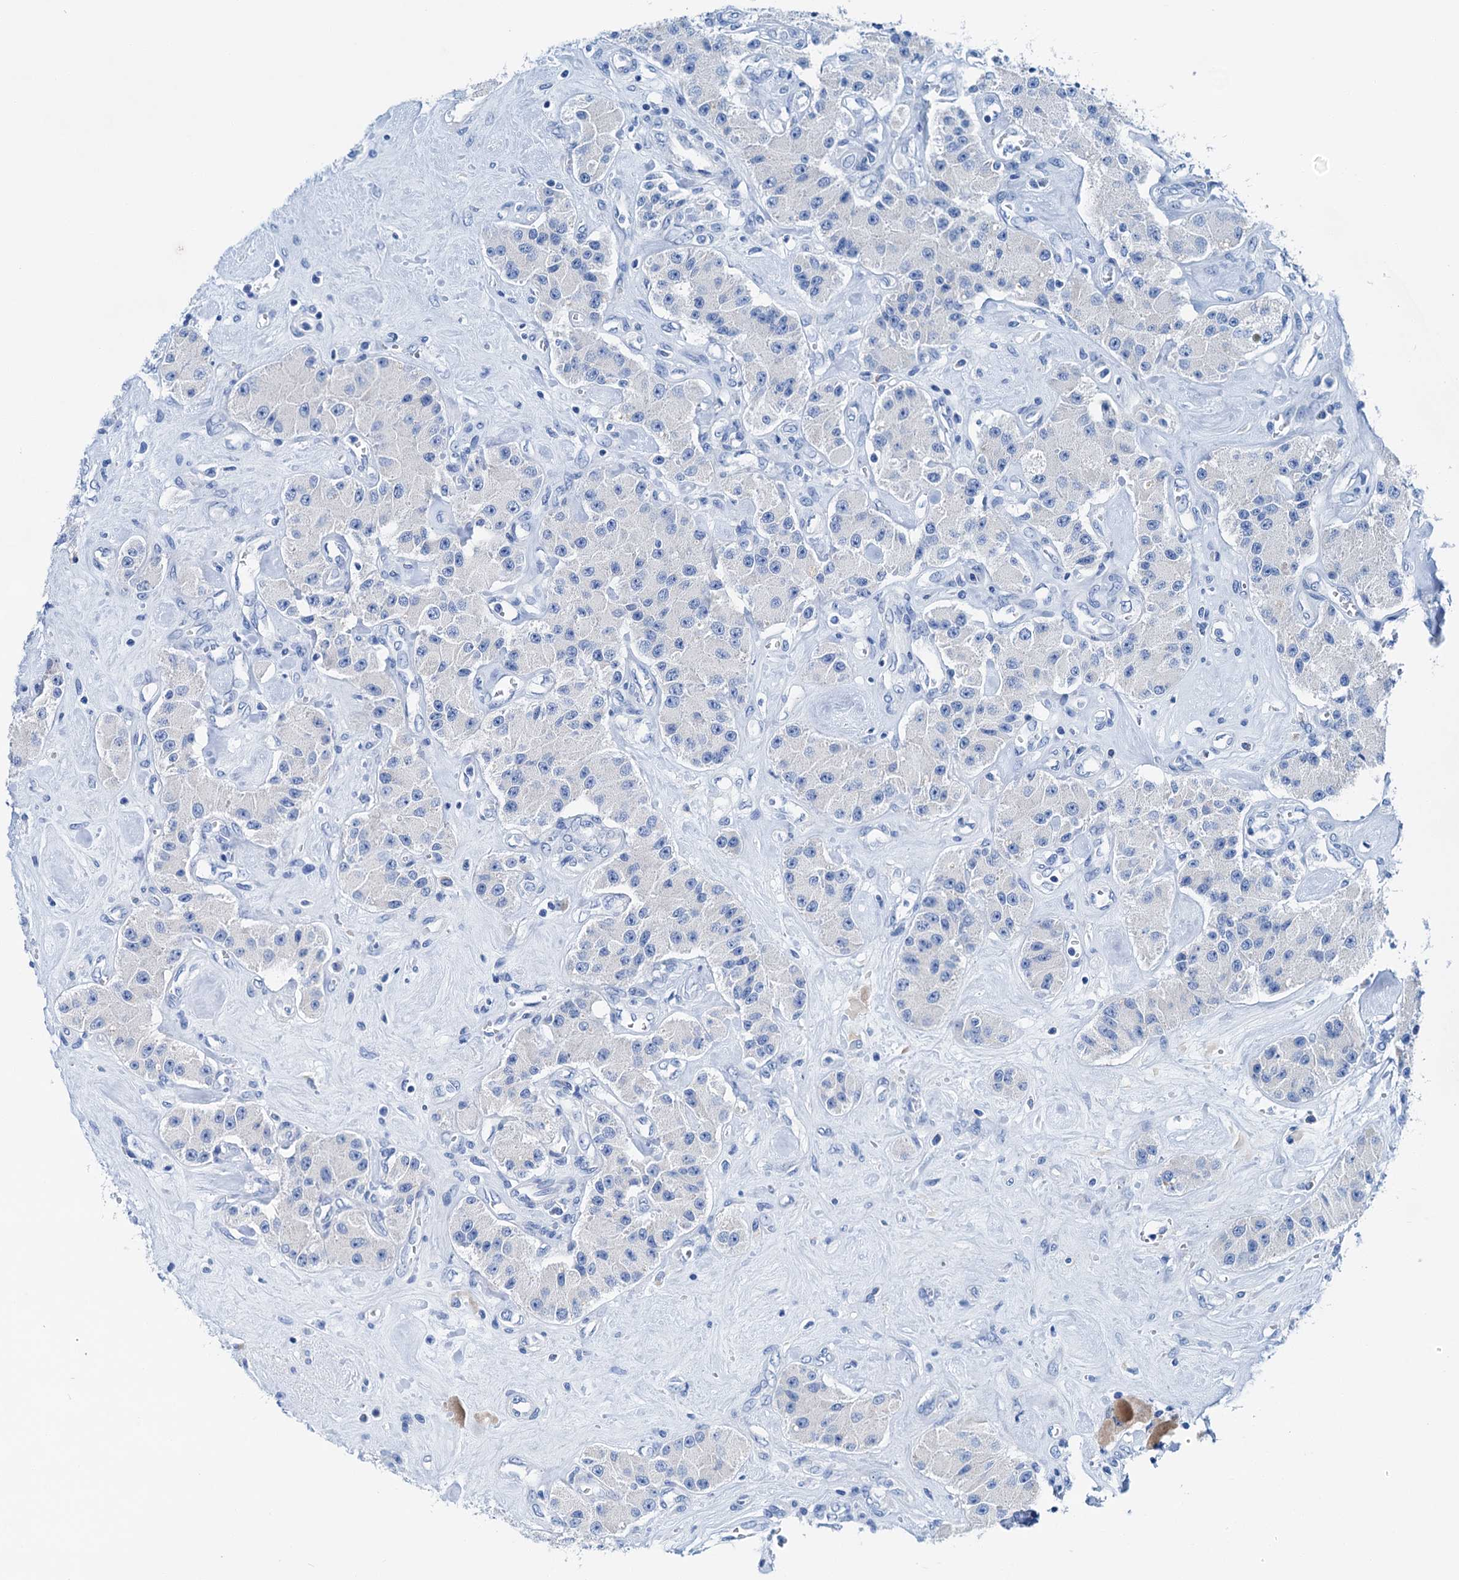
{"staining": {"intensity": "negative", "quantity": "none", "location": "none"}, "tissue": "carcinoid", "cell_type": "Tumor cells", "image_type": "cancer", "snomed": [{"axis": "morphology", "description": "Carcinoid, malignant, NOS"}, {"axis": "topography", "description": "Pancreas"}], "caption": "A high-resolution image shows IHC staining of carcinoid (malignant), which displays no significant positivity in tumor cells.", "gene": "KNDC1", "patient": {"sex": "male", "age": 41}}